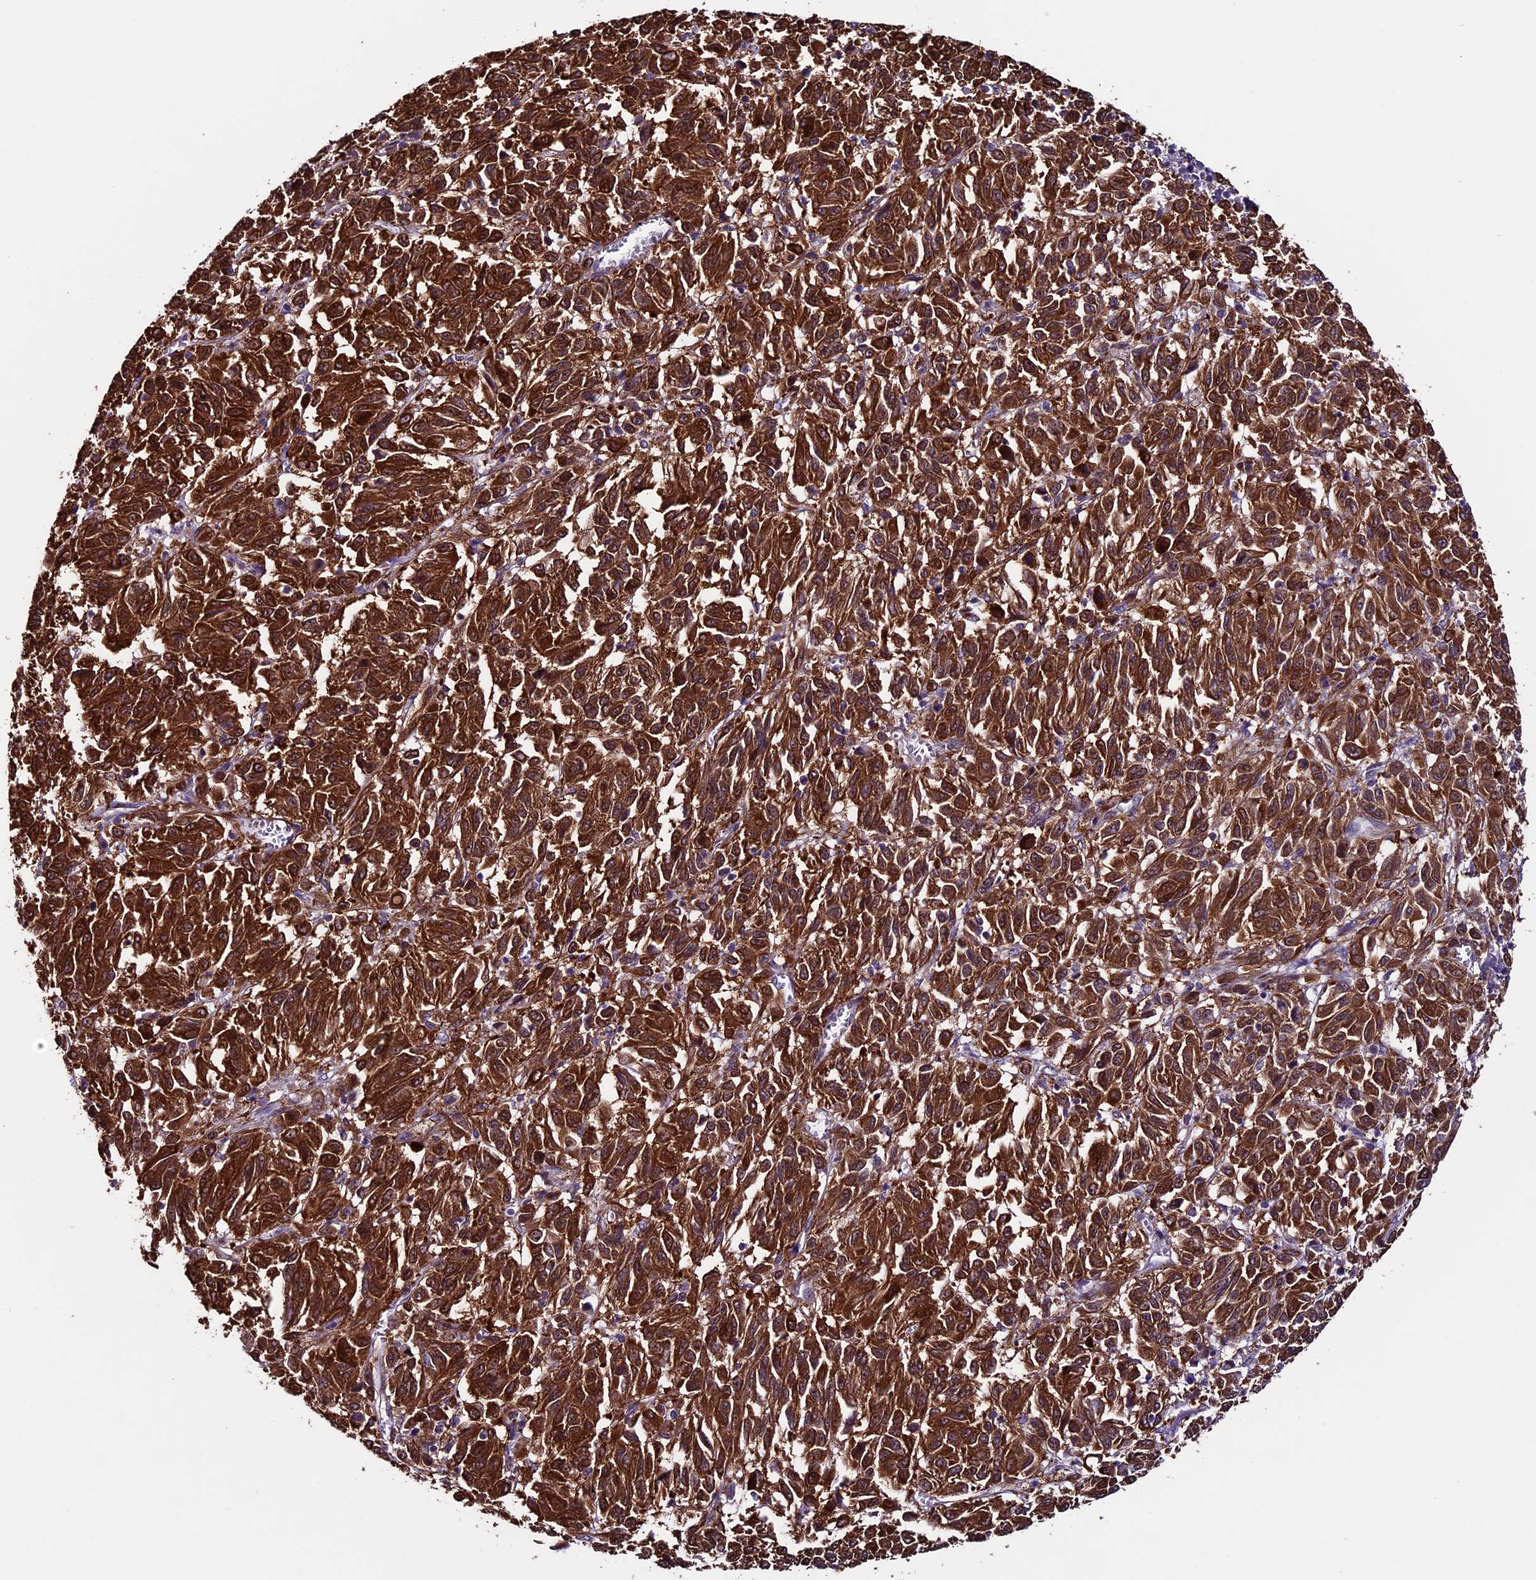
{"staining": {"intensity": "strong", "quantity": ">75%", "location": "cytoplasmic/membranous"}, "tissue": "melanoma", "cell_type": "Tumor cells", "image_type": "cancer", "snomed": [{"axis": "morphology", "description": "Malignant melanoma, Metastatic site"}, {"axis": "topography", "description": "Lung"}], "caption": "Protein analysis of melanoma tissue displays strong cytoplasmic/membranous positivity in about >75% of tumor cells.", "gene": "XKR7", "patient": {"sex": "male", "age": 64}}